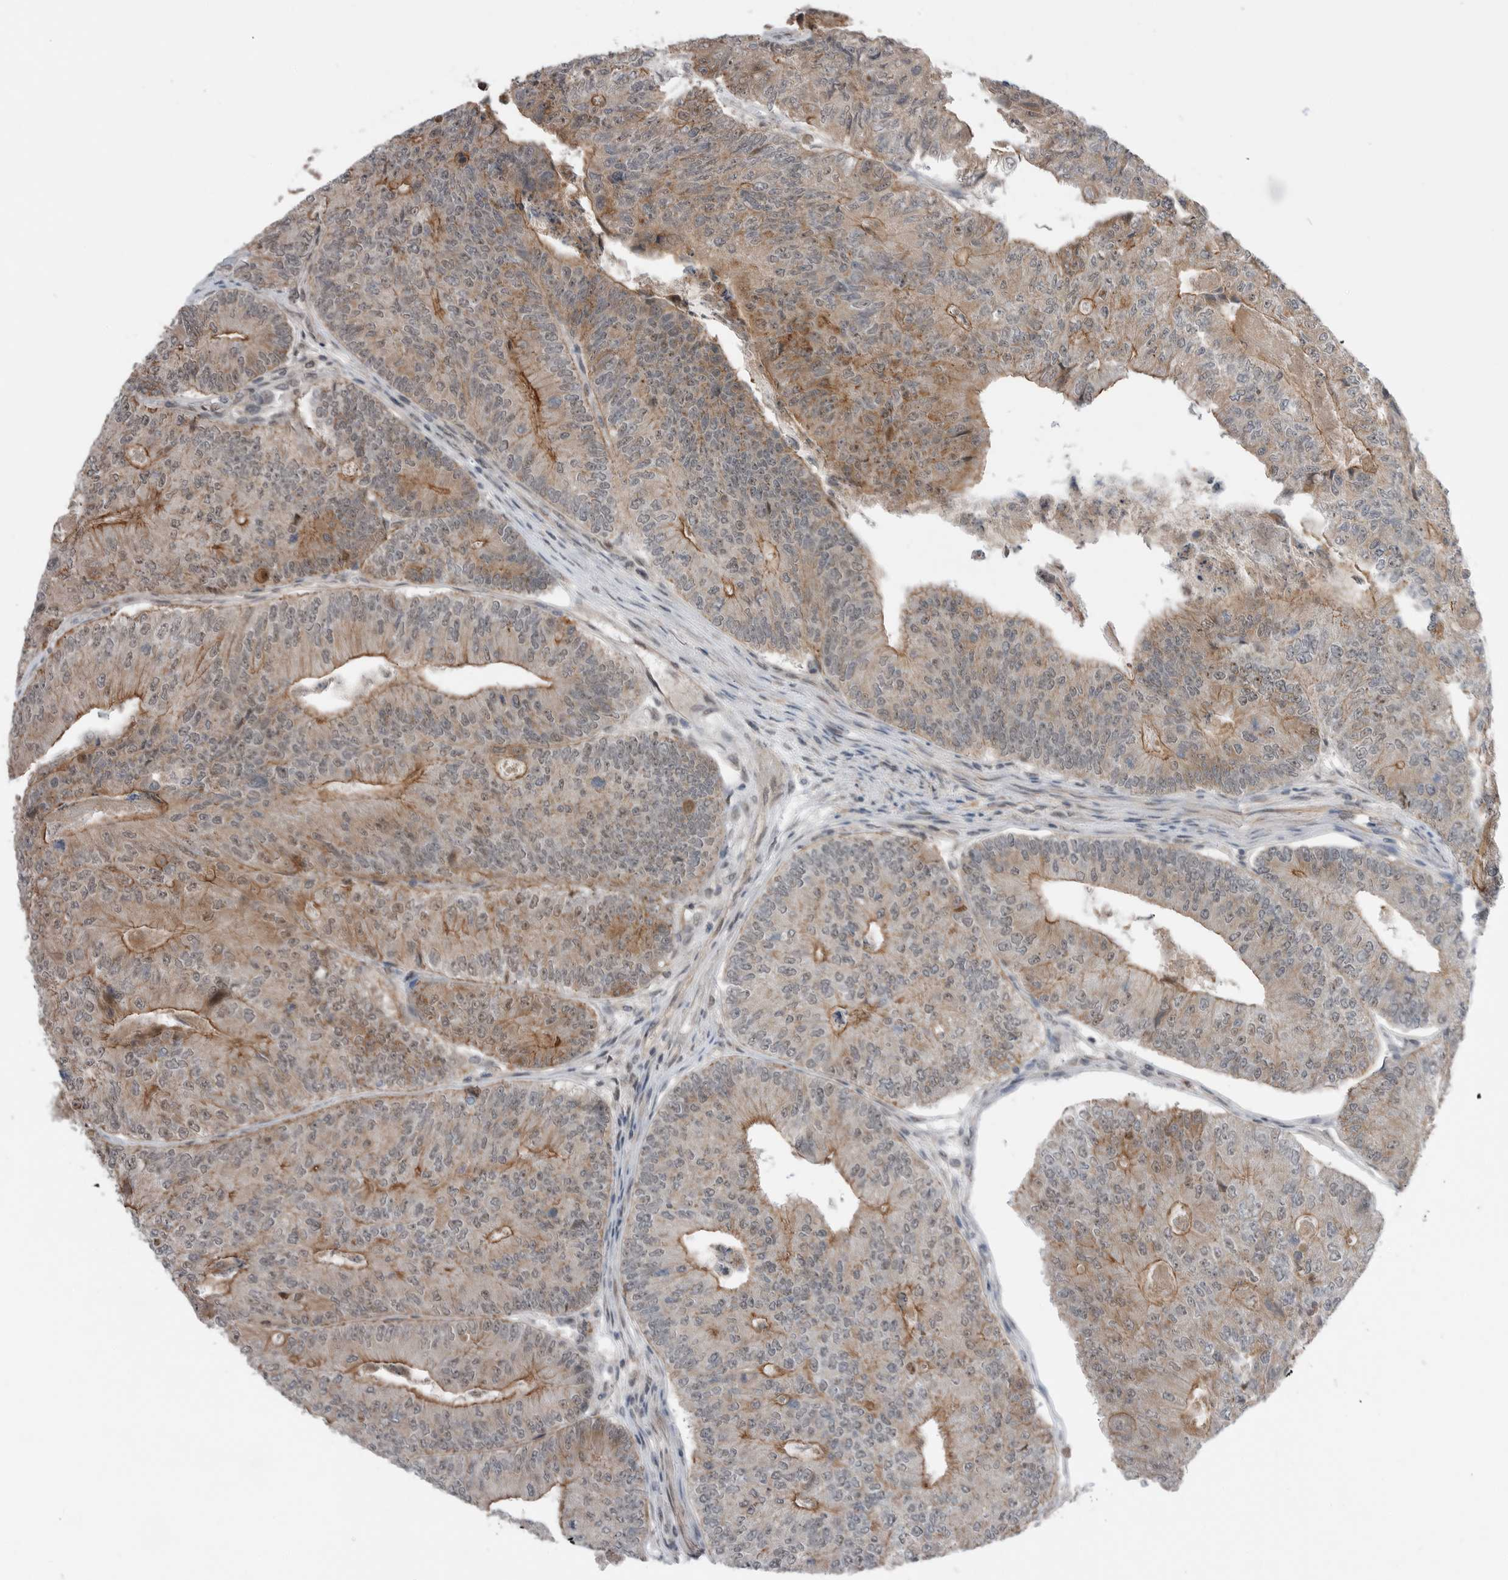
{"staining": {"intensity": "moderate", "quantity": "25%-75%", "location": "cytoplasmic/membranous"}, "tissue": "colorectal cancer", "cell_type": "Tumor cells", "image_type": "cancer", "snomed": [{"axis": "morphology", "description": "Adenocarcinoma, NOS"}, {"axis": "topography", "description": "Colon"}], "caption": "Tumor cells reveal medium levels of moderate cytoplasmic/membranous positivity in approximately 25%-75% of cells in human colorectal cancer (adenocarcinoma).", "gene": "NTAQ1", "patient": {"sex": "female", "age": 67}}